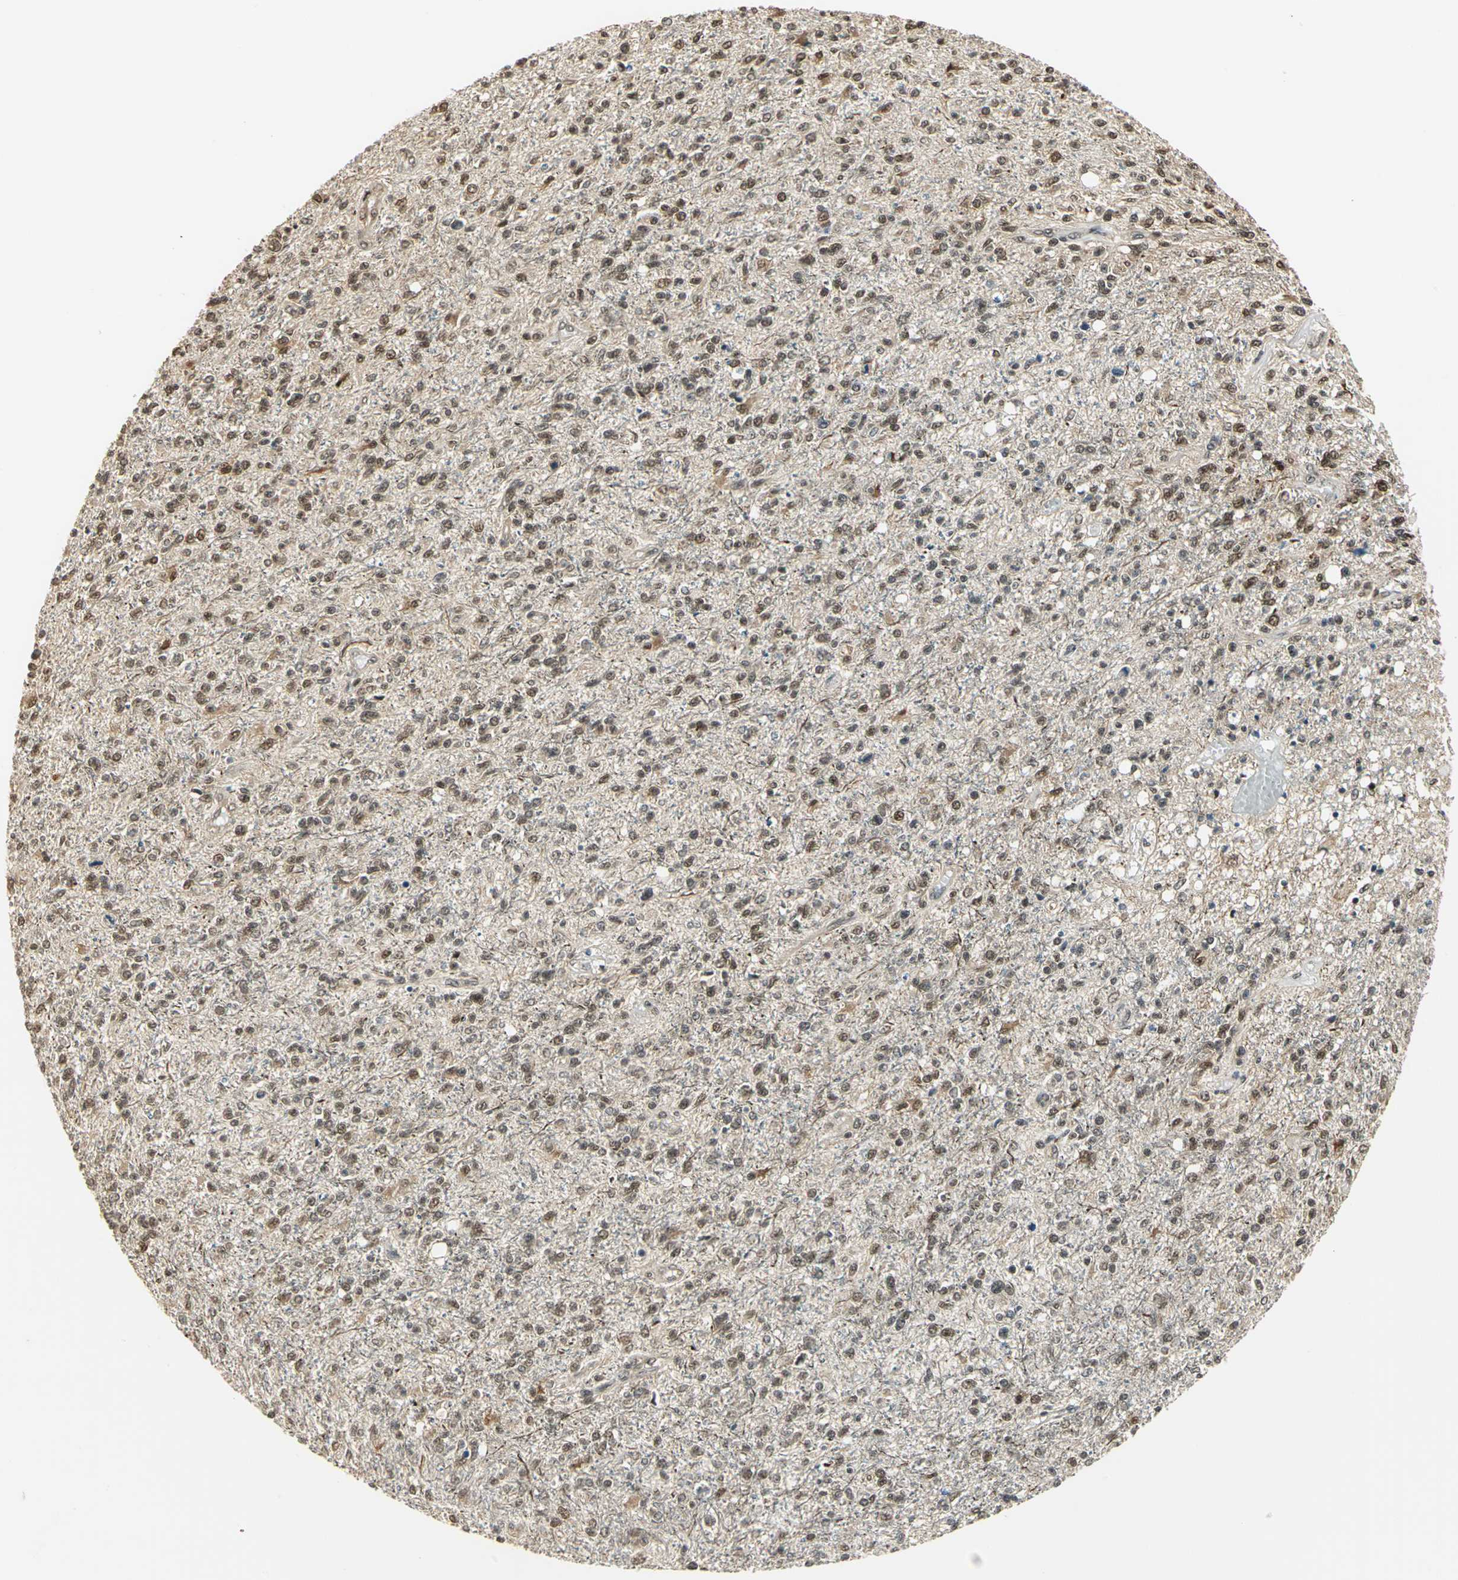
{"staining": {"intensity": "moderate", "quantity": ">75%", "location": "cytoplasmic/membranous,nuclear"}, "tissue": "glioma", "cell_type": "Tumor cells", "image_type": "cancer", "snomed": [{"axis": "morphology", "description": "Glioma, malignant, High grade"}, {"axis": "topography", "description": "Cerebral cortex"}], "caption": "Tumor cells reveal medium levels of moderate cytoplasmic/membranous and nuclear expression in about >75% of cells in malignant glioma (high-grade).", "gene": "PSMC3", "patient": {"sex": "male", "age": 76}}